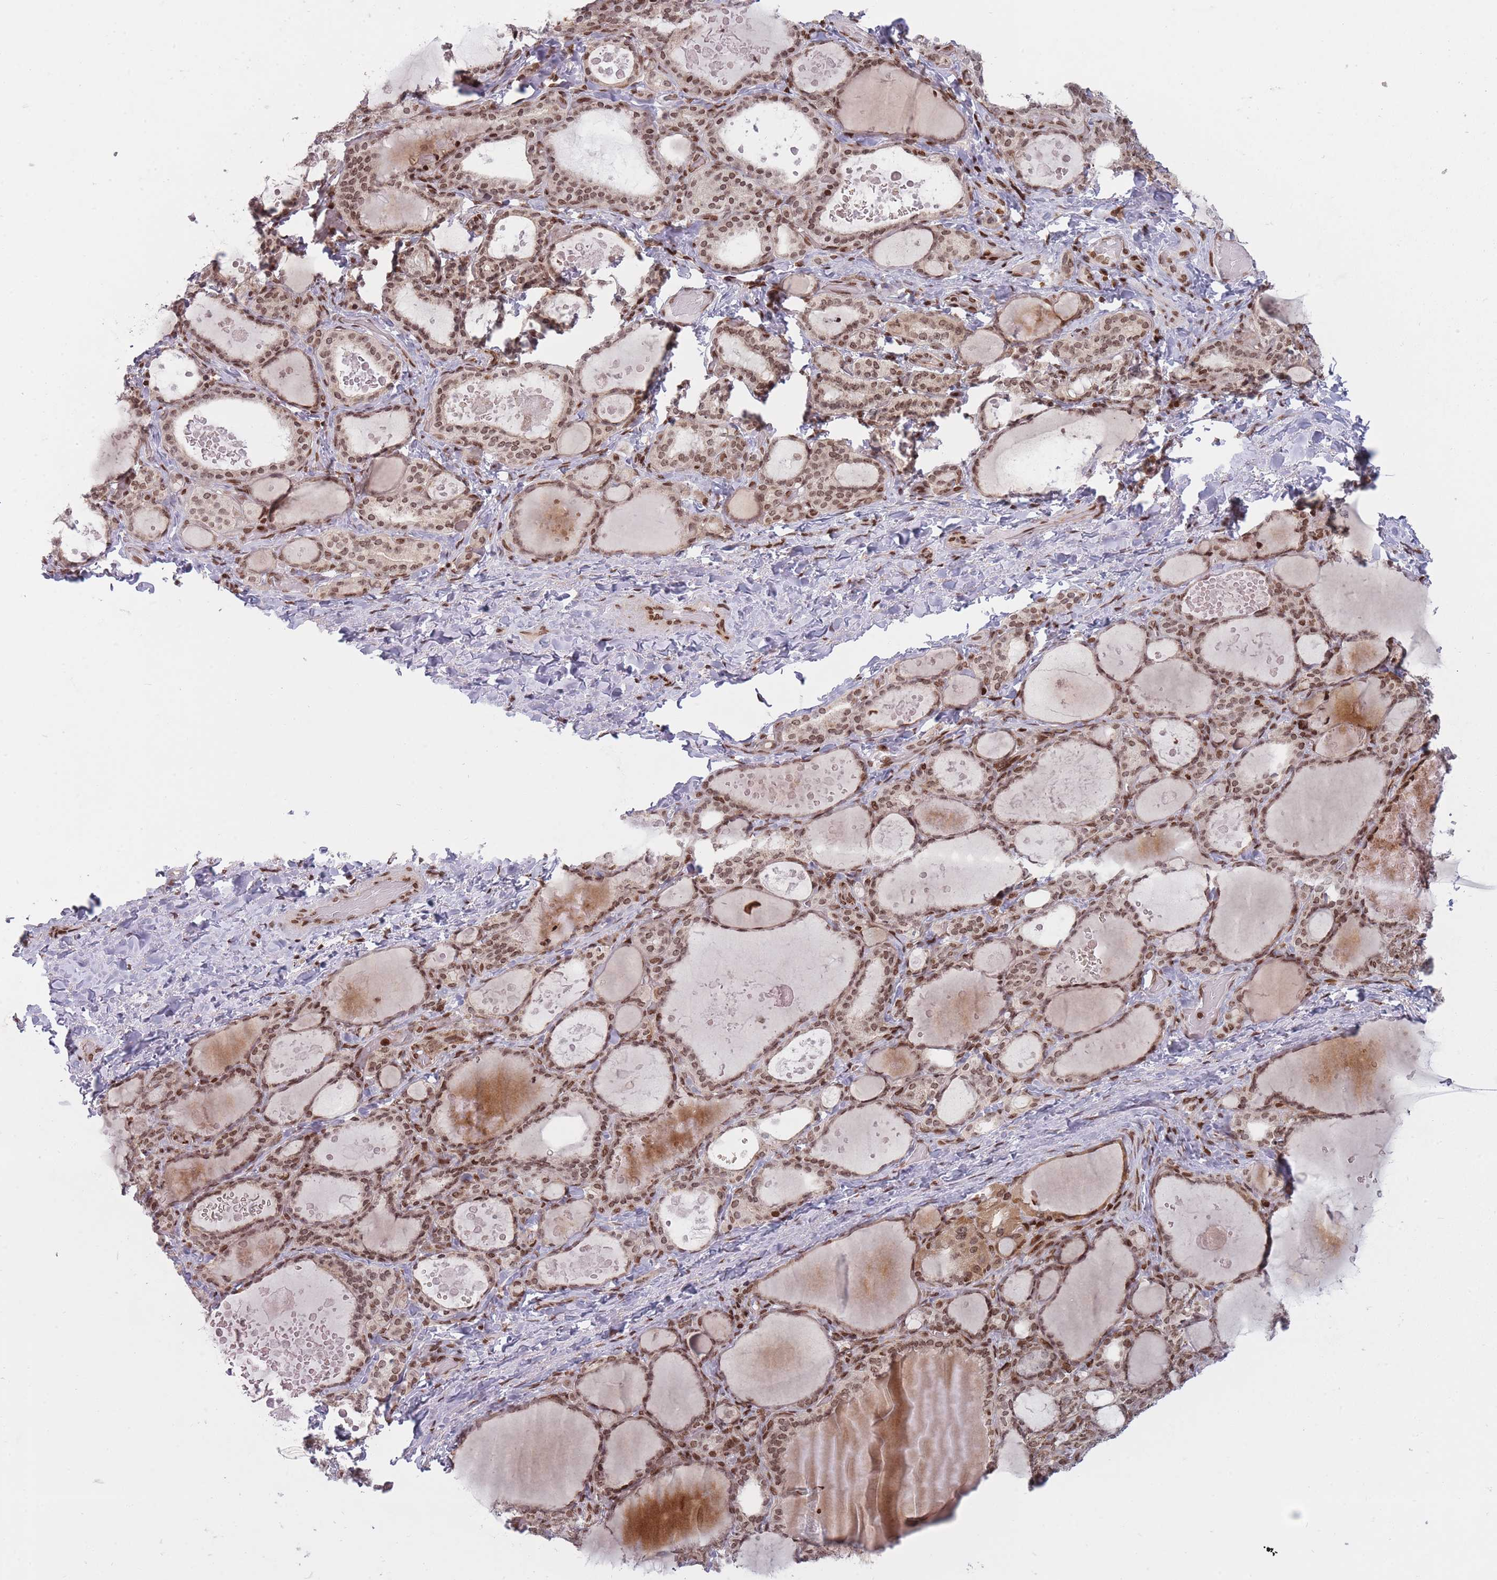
{"staining": {"intensity": "moderate", "quantity": ">75%", "location": "nuclear"}, "tissue": "thyroid gland", "cell_type": "Glandular cells", "image_type": "normal", "snomed": [{"axis": "morphology", "description": "Normal tissue, NOS"}, {"axis": "topography", "description": "Thyroid gland"}], "caption": "Unremarkable thyroid gland was stained to show a protein in brown. There is medium levels of moderate nuclear positivity in approximately >75% of glandular cells.", "gene": "TMC6", "patient": {"sex": "female", "age": 46}}